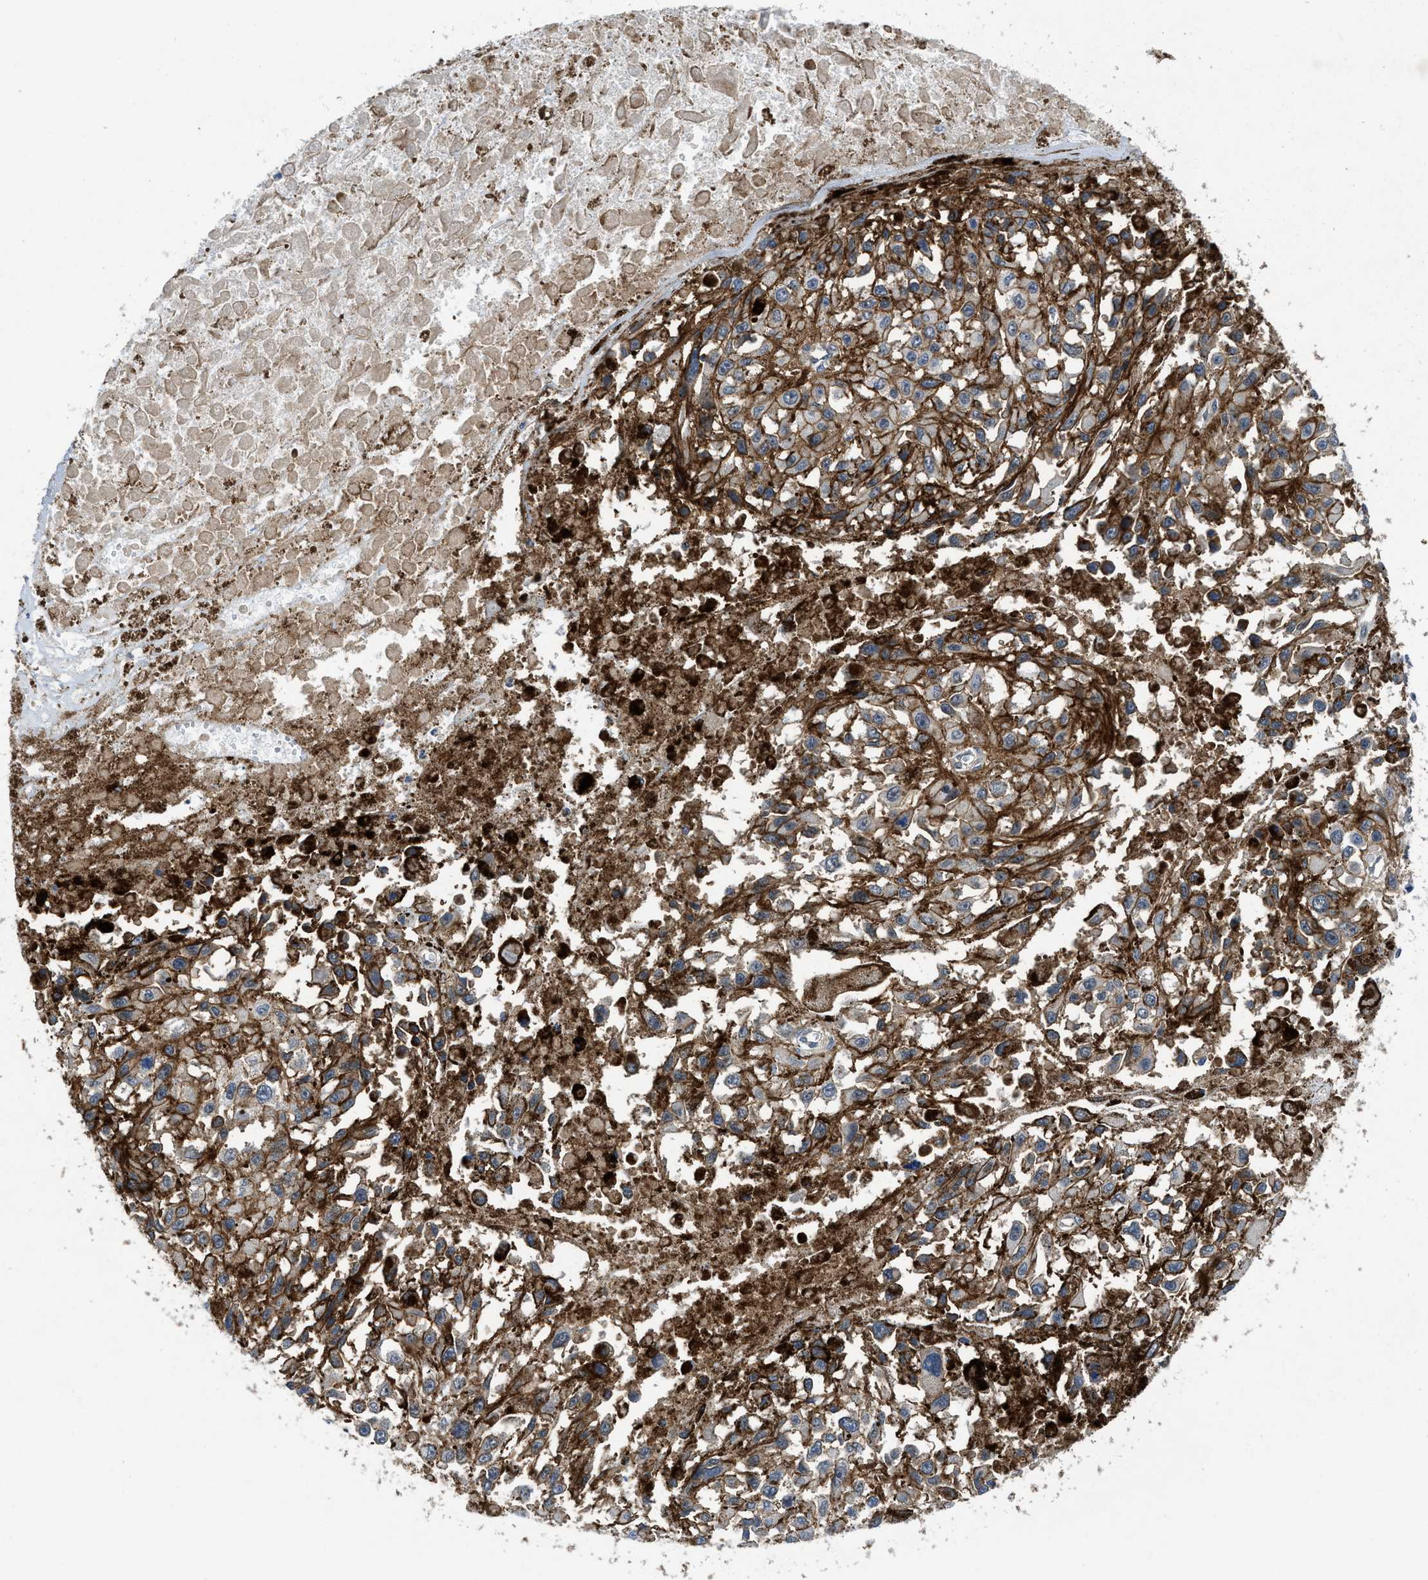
{"staining": {"intensity": "negative", "quantity": "none", "location": "none"}, "tissue": "melanoma", "cell_type": "Tumor cells", "image_type": "cancer", "snomed": [{"axis": "morphology", "description": "Malignant melanoma, Metastatic site"}, {"axis": "topography", "description": "Lymph node"}], "caption": "Immunohistochemistry micrograph of neoplastic tissue: human melanoma stained with DAB (3,3'-diaminobenzidine) exhibits no significant protein staining in tumor cells.", "gene": "PANX1", "patient": {"sex": "male", "age": 59}}